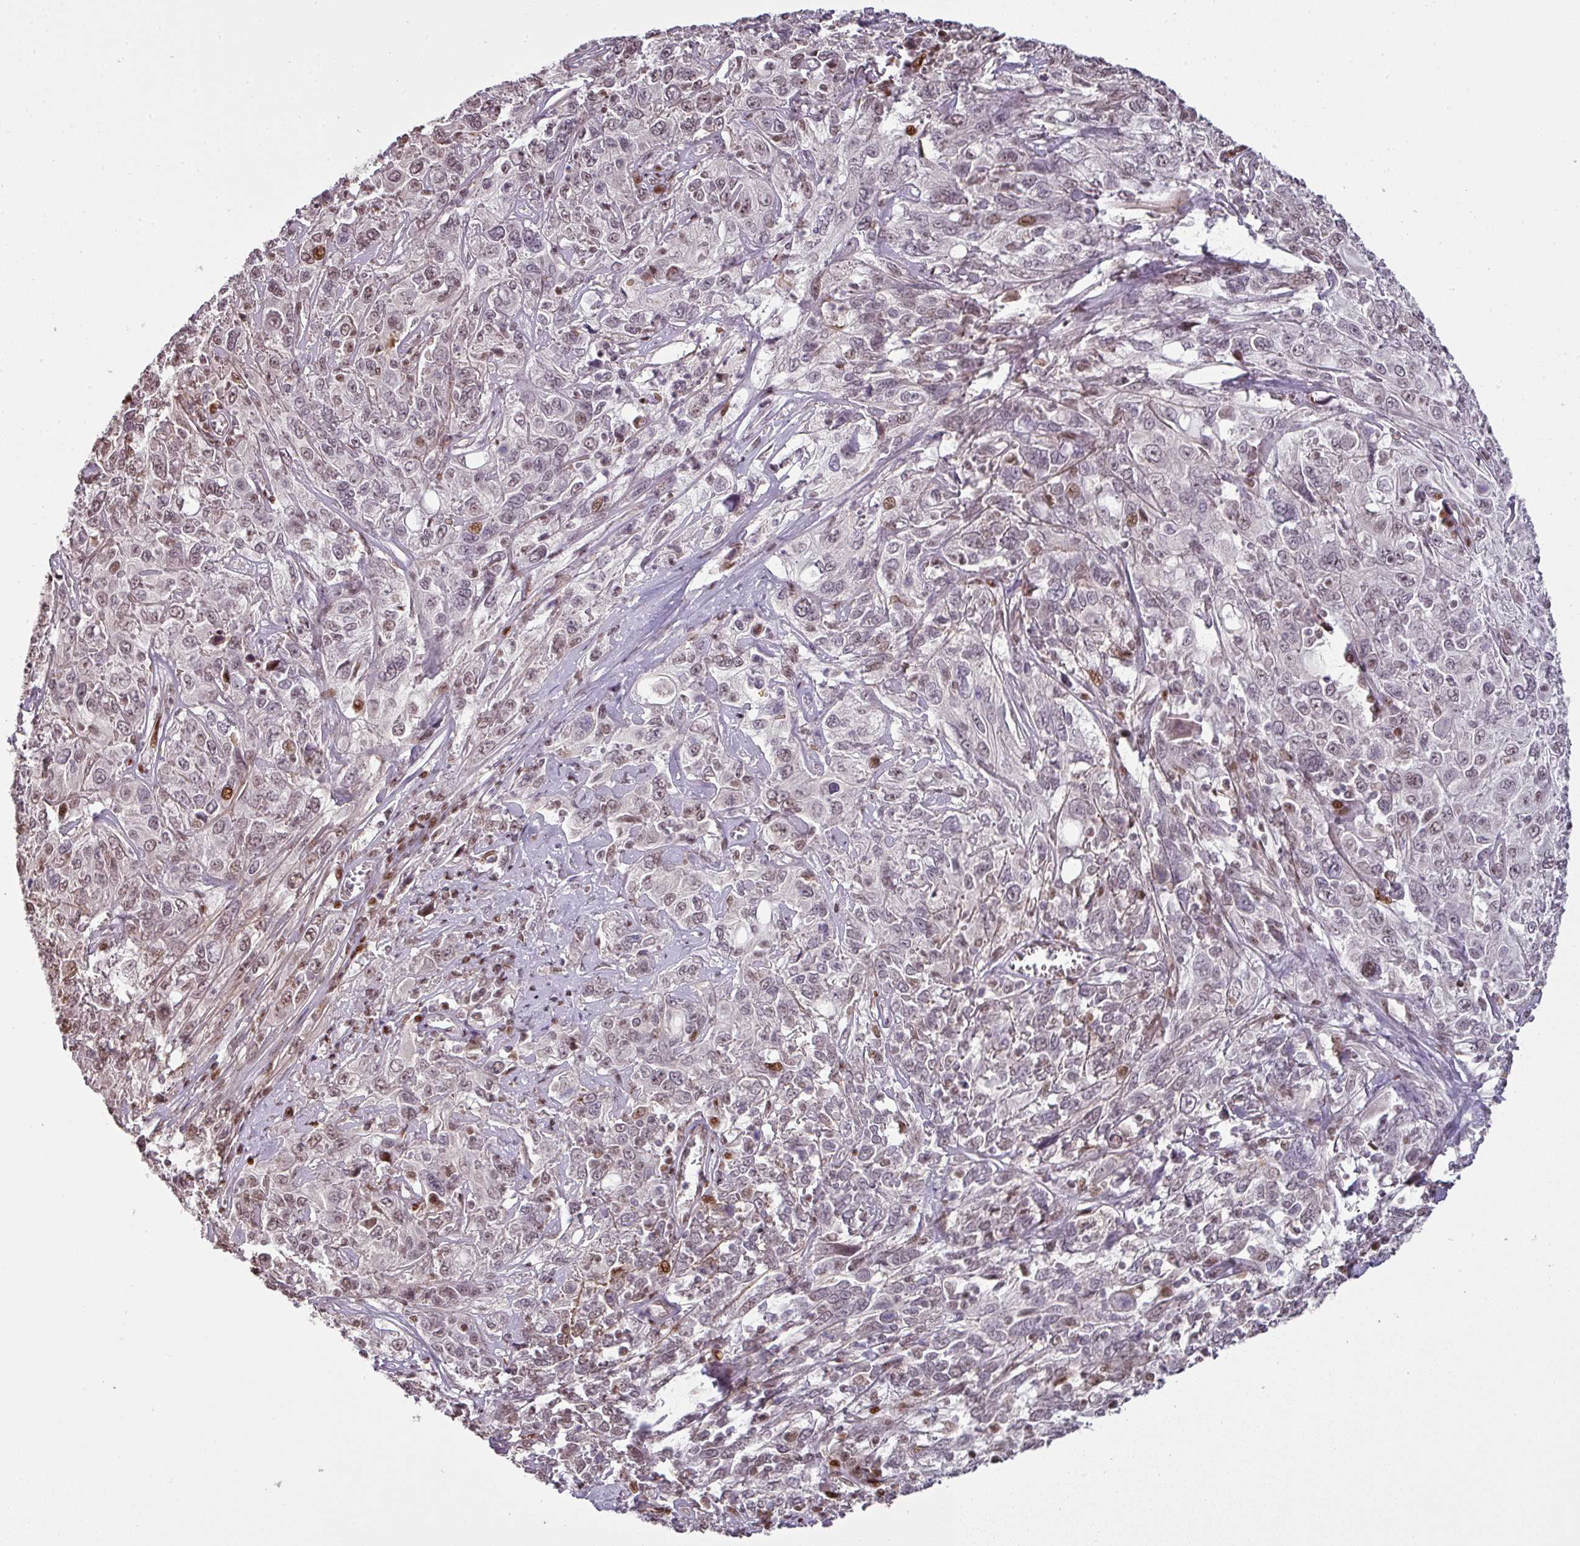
{"staining": {"intensity": "moderate", "quantity": "<25%", "location": "nuclear"}, "tissue": "cervical cancer", "cell_type": "Tumor cells", "image_type": "cancer", "snomed": [{"axis": "morphology", "description": "Squamous cell carcinoma, NOS"}, {"axis": "topography", "description": "Cervix"}], "caption": "The immunohistochemical stain highlights moderate nuclear positivity in tumor cells of squamous cell carcinoma (cervical) tissue.", "gene": "MYSM1", "patient": {"sex": "female", "age": 46}}